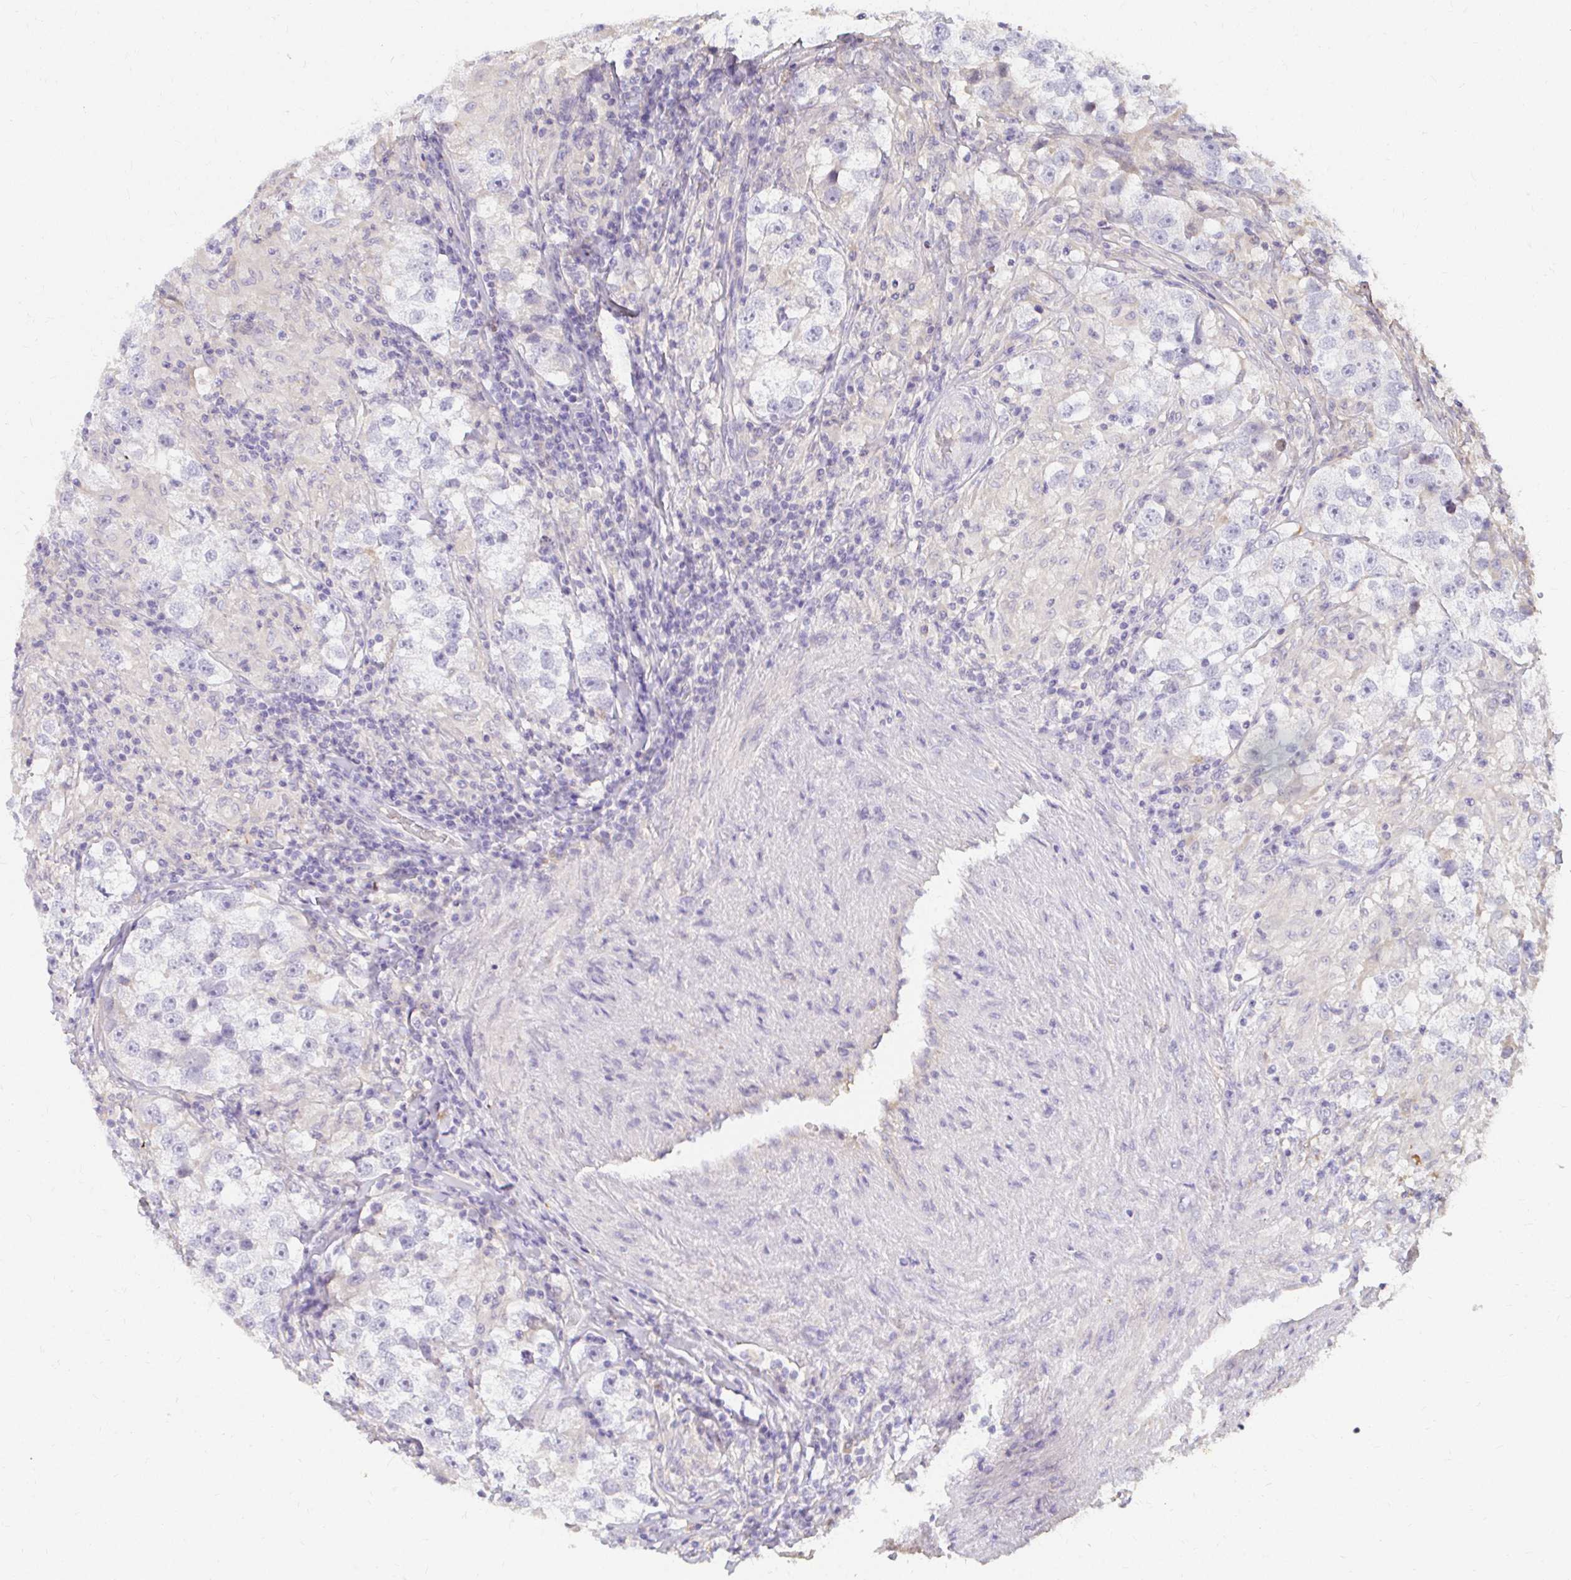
{"staining": {"intensity": "negative", "quantity": "none", "location": "none"}, "tissue": "testis cancer", "cell_type": "Tumor cells", "image_type": "cancer", "snomed": [{"axis": "morphology", "description": "Seminoma, NOS"}, {"axis": "topography", "description": "Testis"}], "caption": "This histopathology image is of testis cancer stained with immunohistochemistry (IHC) to label a protein in brown with the nuclei are counter-stained blue. There is no positivity in tumor cells. Brightfield microscopy of immunohistochemistry stained with DAB (brown) and hematoxylin (blue), captured at high magnification.", "gene": "LOXL4", "patient": {"sex": "male", "age": 46}}